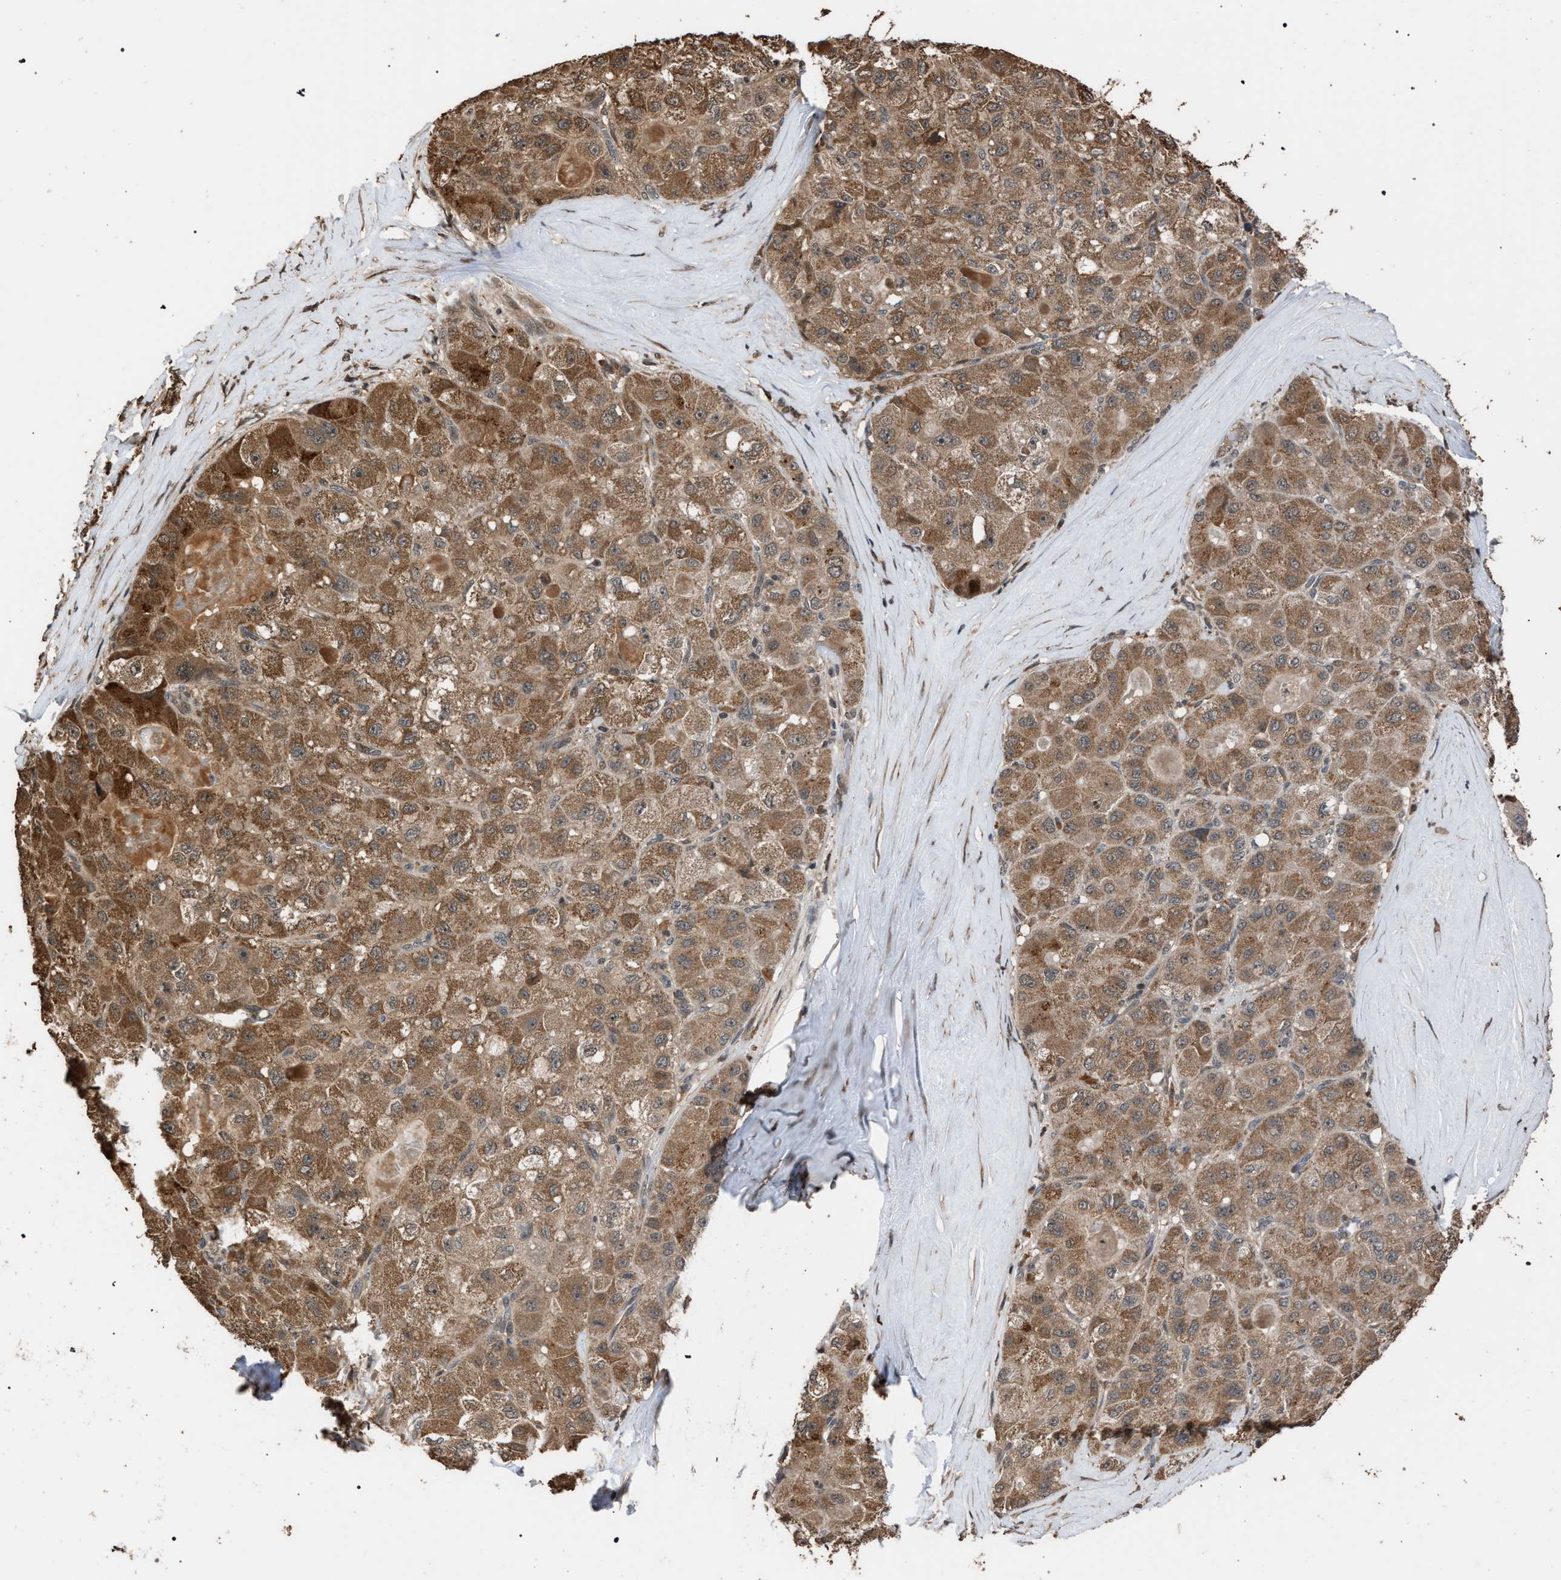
{"staining": {"intensity": "moderate", "quantity": ">75%", "location": "cytoplasmic/membranous"}, "tissue": "liver cancer", "cell_type": "Tumor cells", "image_type": "cancer", "snomed": [{"axis": "morphology", "description": "Carcinoma, Hepatocellular, NOS"}, {"axis": "topography", "description": "Liver"}], "caption": "High-magnification brightfield microscopy of liver hepatocellular carcinoma stained with DAB (3,3'-diaminobenzidine) (brown) and counterstained with hematoxylin (blue). tumor cells exhibit moderate cytoplasmic/membranous expression is appreciated in approximately>75% of cells. The staining is performed using DAB brown chromogen to label protein expression. The nuclei are counter-stained blue using hematoxylin.", "gene": "NAA35", "patient": {"sex": "male", "age": 80}}